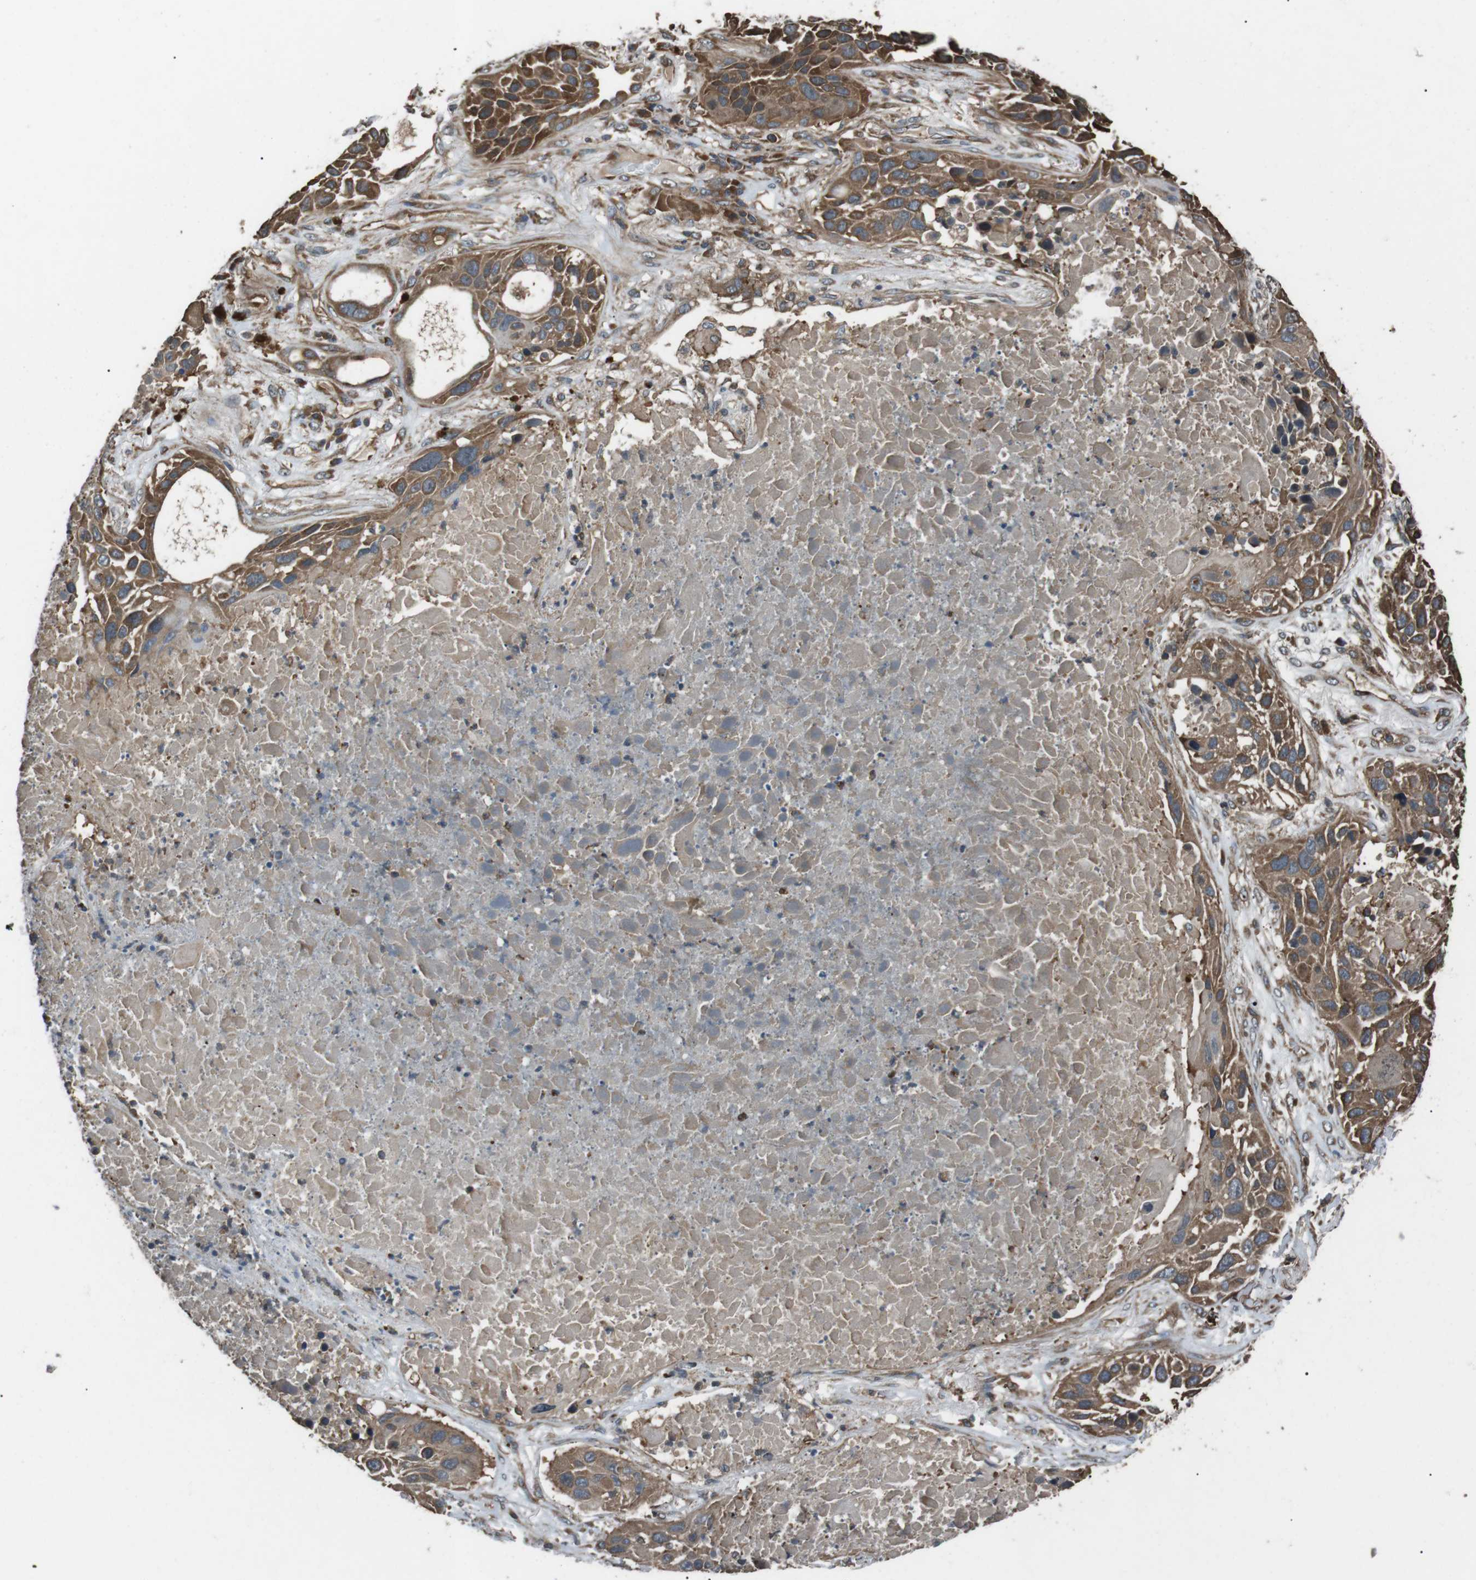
{"staining": {"intensity": "moderate", "quantity": ">75%", "location": "cytoplasmic/membranous"}, "tissue": "lung cancer", "cell_type": "Tumor cells", "image_type": "cancer", "snomed": [{"axis": "morphology", "description": "Squamous cell carcinoma, NOS"}, {"axis": "topography", "description": "Lung"}], "caption": "Lung cancer stained with immunohistochemistry (IHC) reveals moderate cytoplasmic/membranous expression in about >75% of tumor cells.", "gene": "GPR161", "patient": {"sex": "male", "age": 57}}